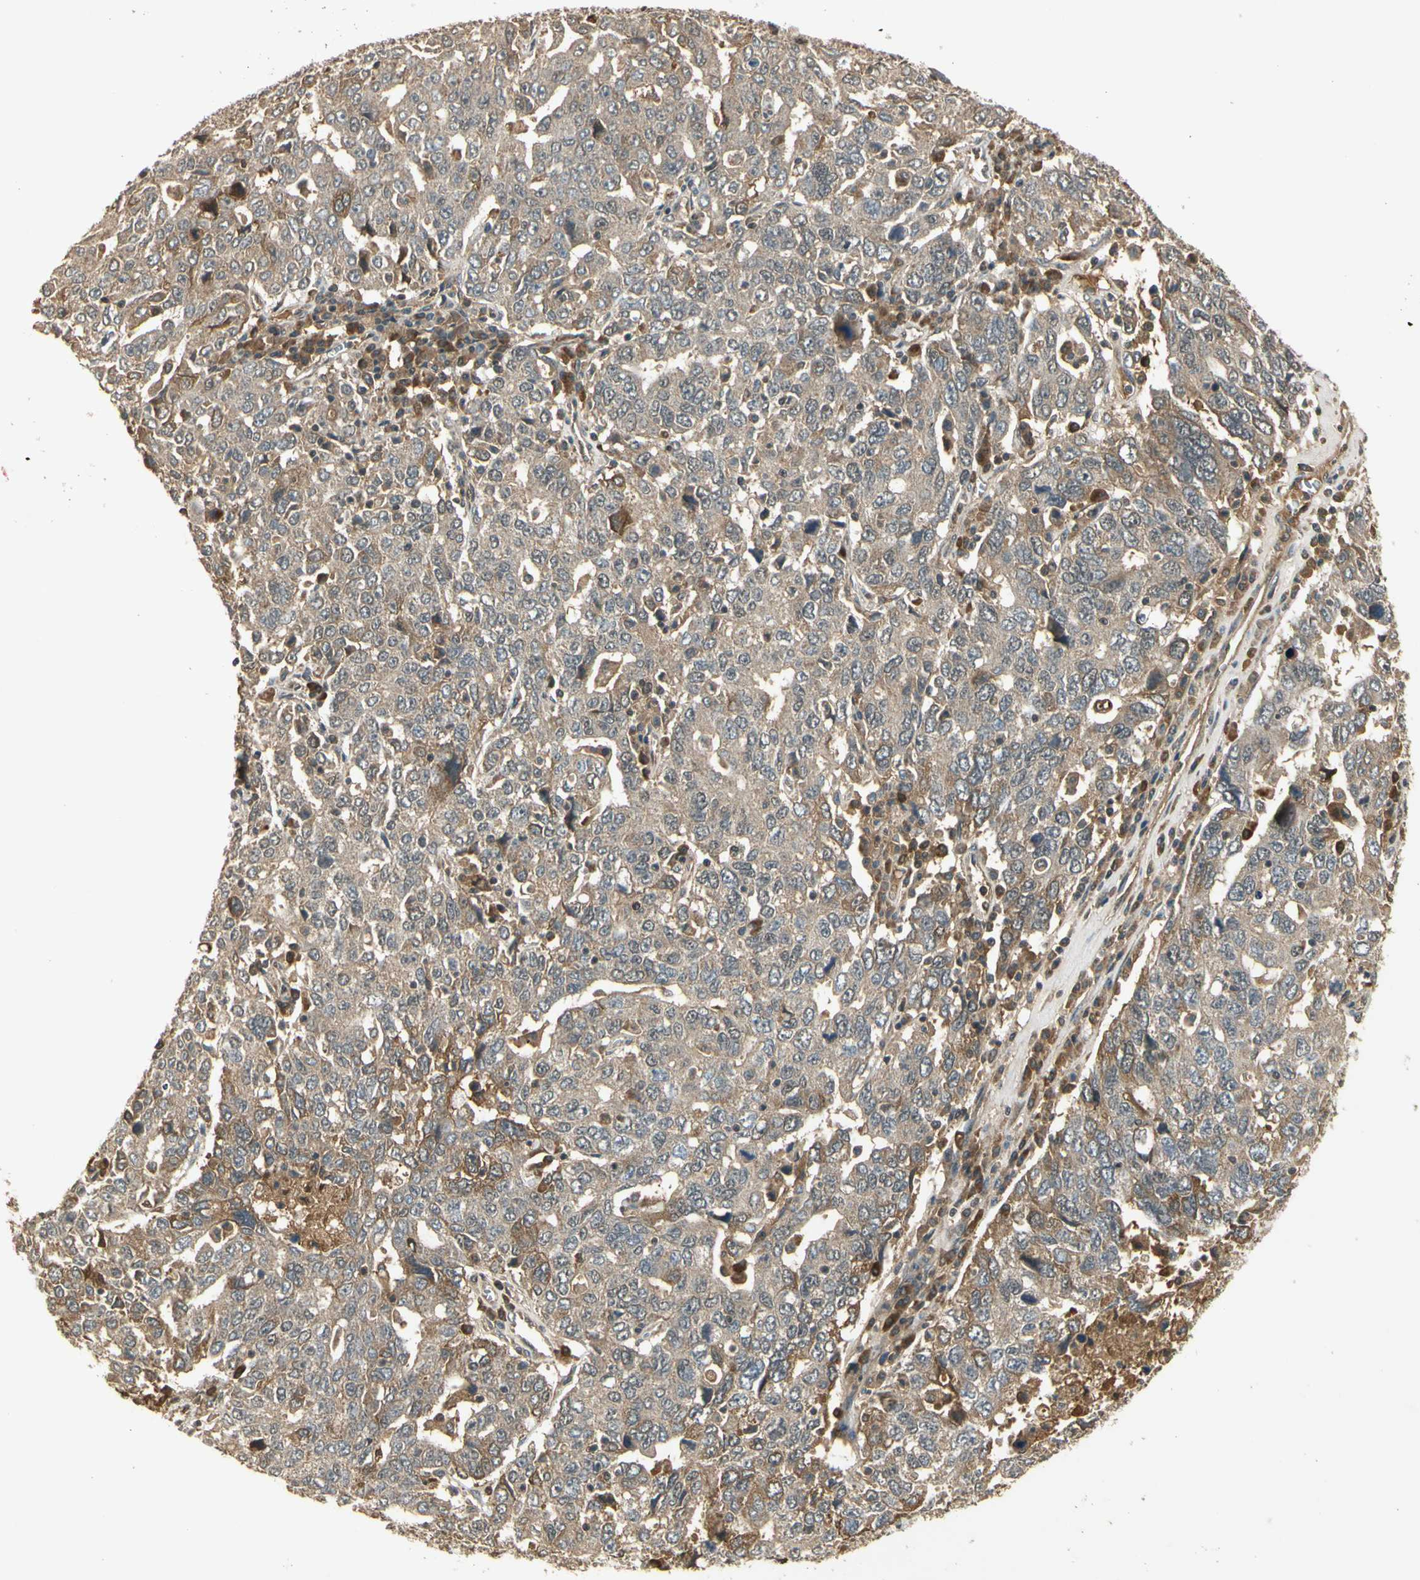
{"staining": {"intensity": "weak", "quantity": "25%-75%", "location": "cytoplasmic/membranous,nuclear"}, "tissue": "ovarian cancer", "cell_type": "Tumor cells", "image_type": "cancer", "snomed": [{"axis": "morphology", "description": "Carcinoma, endometroid"}, {"axis": "topography", "description": "Ovary"}], "caption": "Immunohistochemistry staining of endometroid carcinoma (ovarian), which shows low levels of weak cytoplasmic/membranous and nuclear staining in approximately 25%-75% of tumor cells indicating weak cytoplasmic/membranous and nuclear protein expression. The staining was performed using DAB (3,3'-diaminobenzidine) (brown) for protein detection and nuclei were counterstained in hematoxylin (blue).", "gene": "GMEB2", "patient": {"sex": "female", "age": 62}}